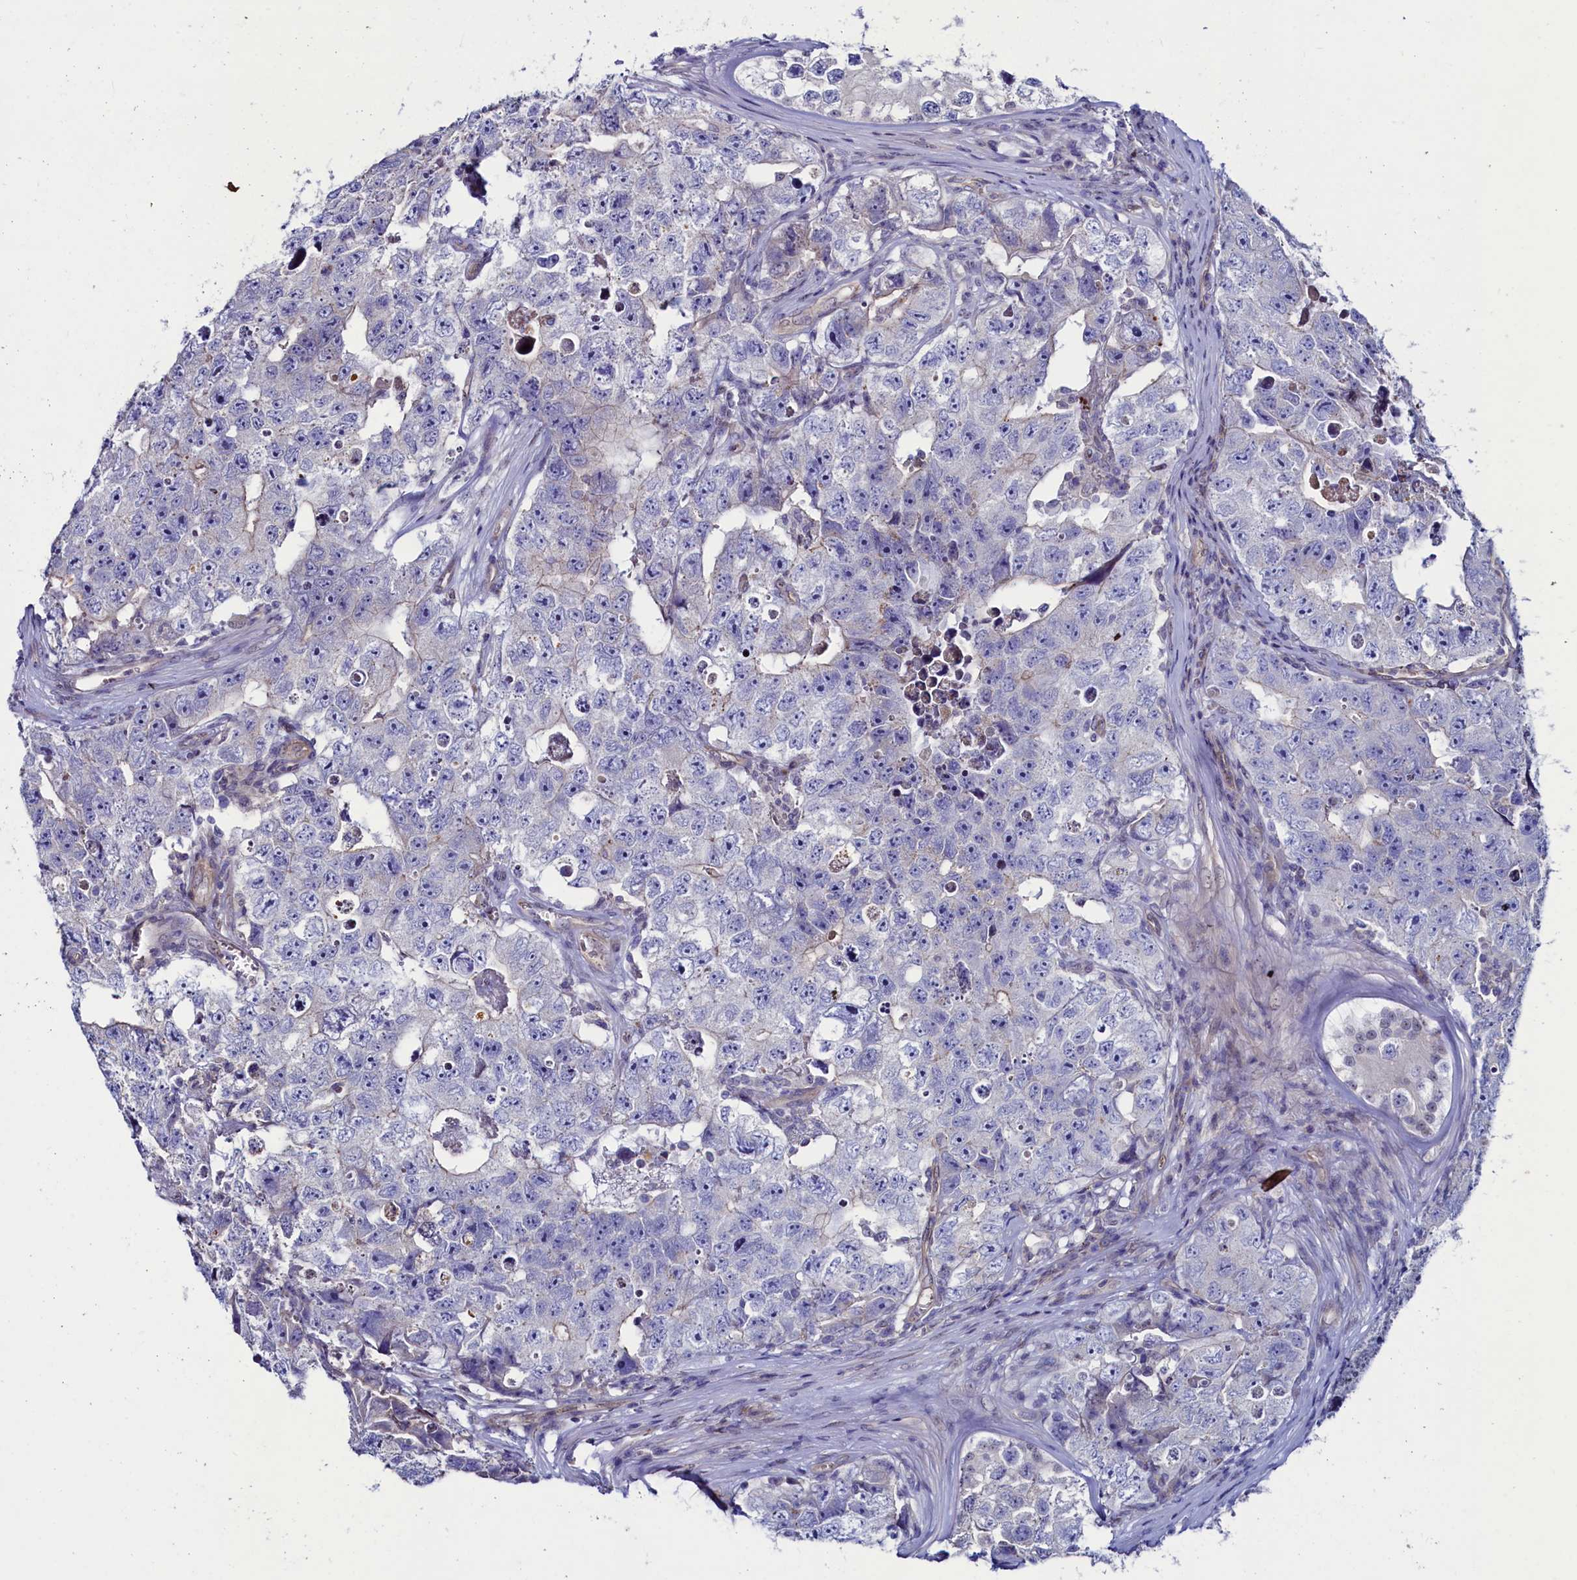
{"staining": {"intensity": "negative", "quantity": "none", "location": "none"}, "tissue": "testis cancer", "cell_type": "Tumor cells", "image_type": "cancer", "snomed": [{"axis": "morphology", "description": "Carcinoma, Embryonal, NOS"}, {"axis": "topography", "description": "Testis"}], "caption": "Immunohistochemical staining of human testis embryonal carcinoma reveals no significant expression in tumor cells. Brightfield microscopy of IHC stained with DAB (3,3'-diaminobenzidine) (brown) and hematoxylin (blue), captured at high magnification.", "gene": "ASTE1", "patient": {"sex": "male", "age": 17}}